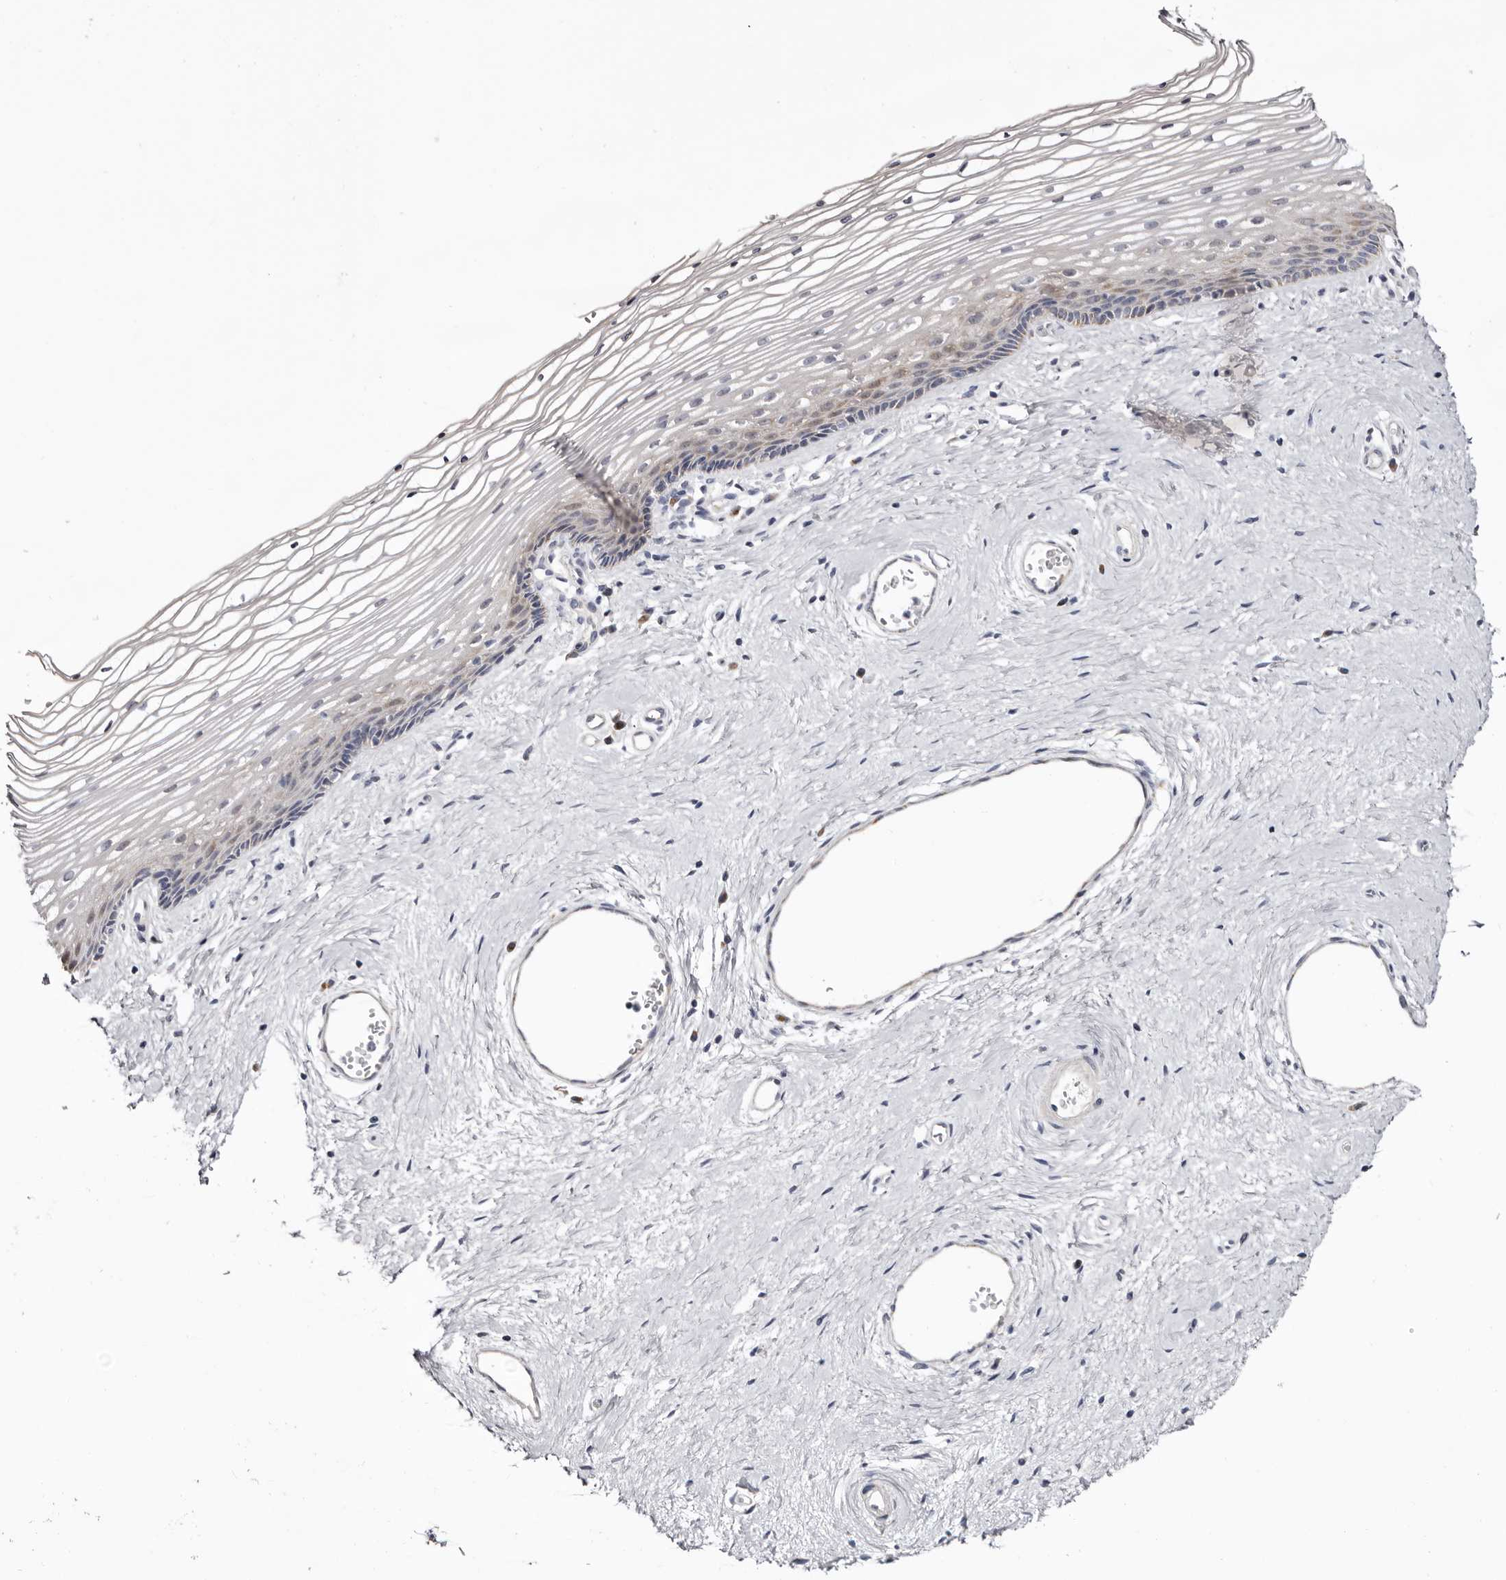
{"staining": {"intensity": "weak", "quantity": "<25%", "location": "cytoplasmic/membranous"}, "tissue": "vagina", "cell_type": "Squamous epithelial cells", "image_type": "normal", "snomed": [{"axis": "morphology", "description": "Normal tissue, NOS"}, {"axis": "topography", "description": "Vagina"}], "caption": "Immunohistochemistry (IHC) of normal human vagina shows no staining in squamous epithelial cells.", "gene": "CASQ1", "patient": {"sex": "female", "age": 46}}